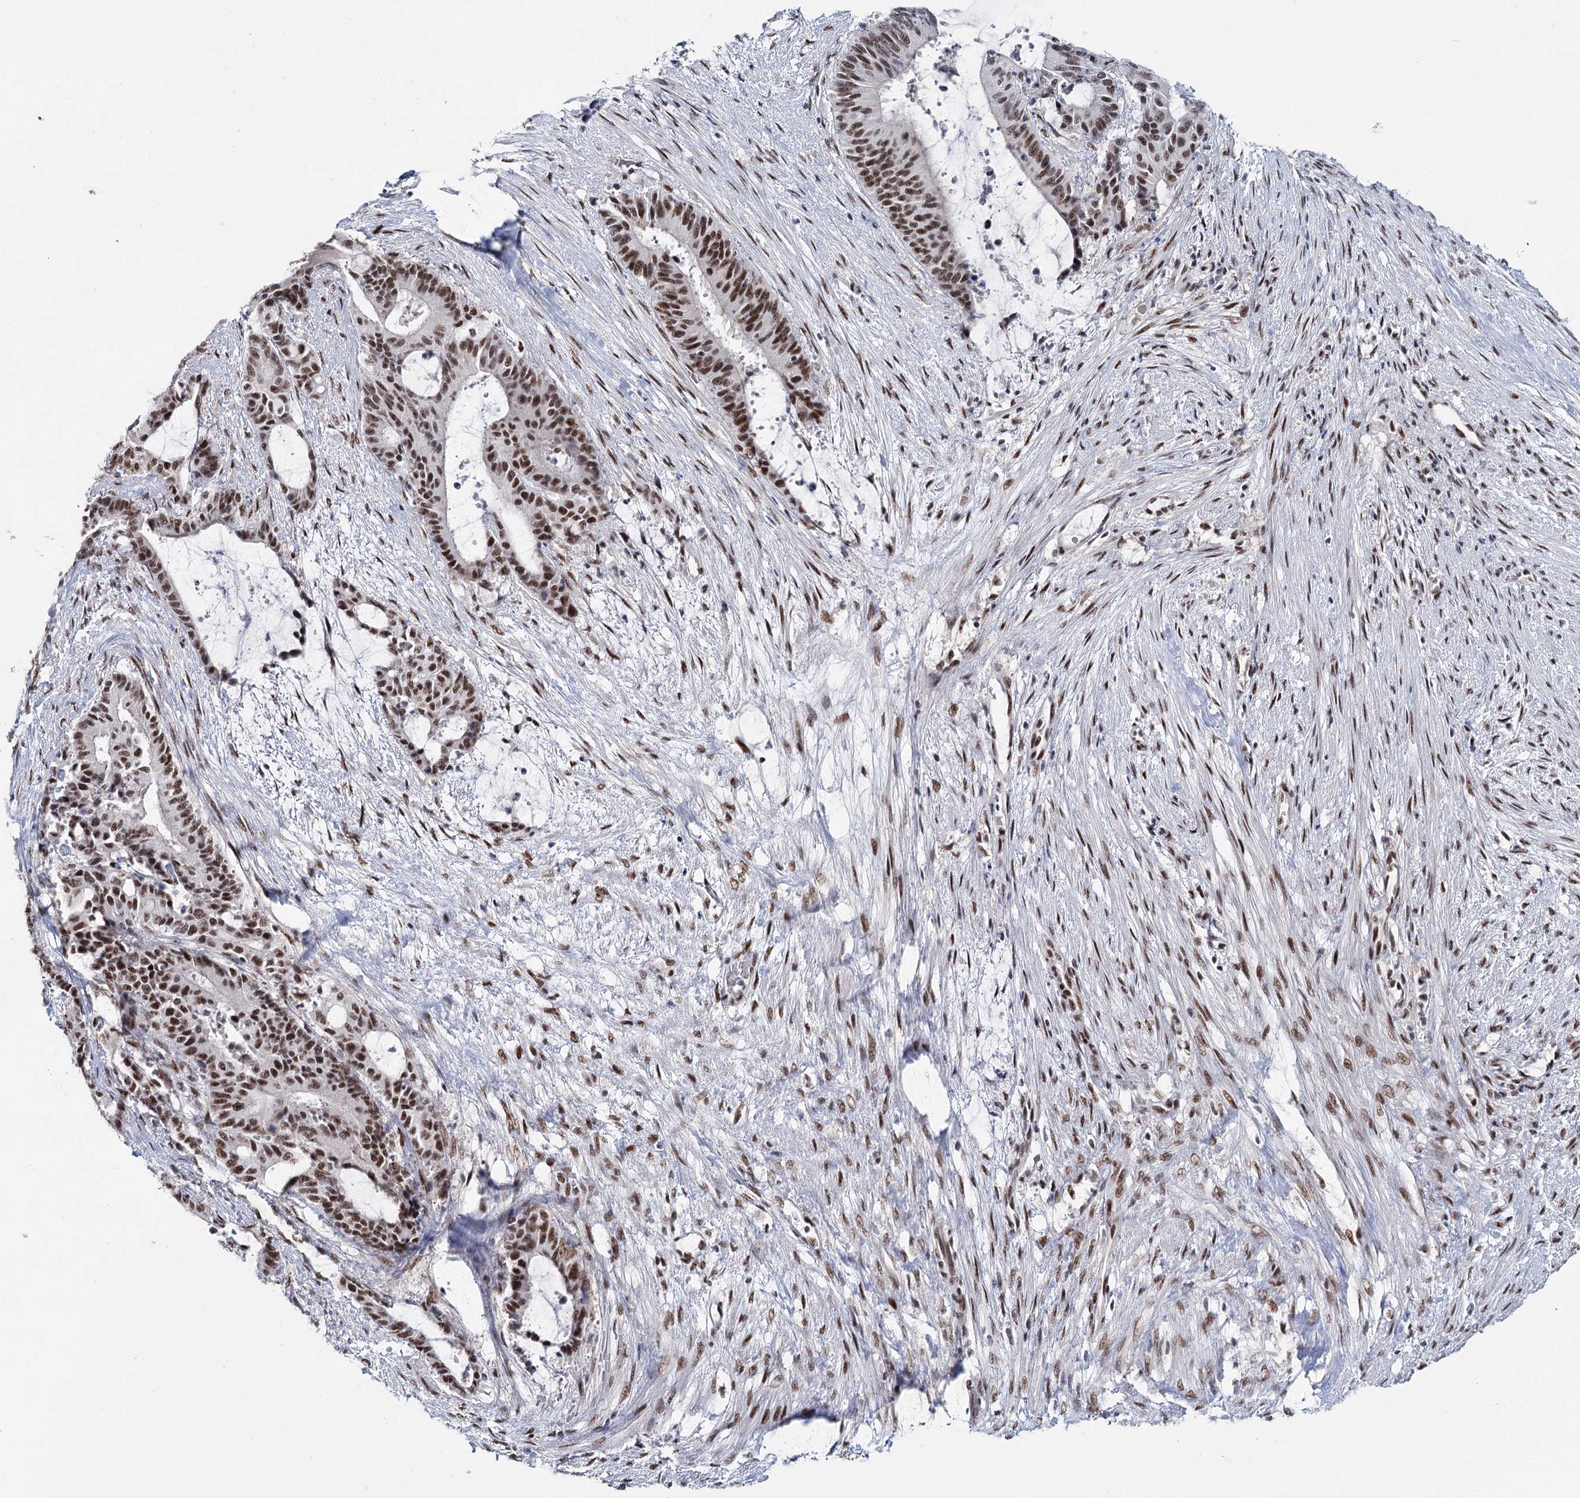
{"staining": {"intensity": "strong", "quantity": ">75%", "location": "nuclear"}, "tissue": "liver cancer", "cell_type": "Tumor cells", "image_type": "cancer", "snomed": [{"axis": "morphology", "description": "Normal tissue, NOS"}, {"axis": "morphology", "description": "Cholangiocarcinoma"}, {"axis": "topography", "description": "Liver"}, {"axis": "topography", "description": "Peripheral nerve tissue"}], "caption": "This is an image of immunohistochemistry staining of cholangiocarcinoma (liver), which shows strong positivity in the nuclear of tumor cells.", "gene": "SCAF8", "patient": {"sex": "female", "age": 73}}